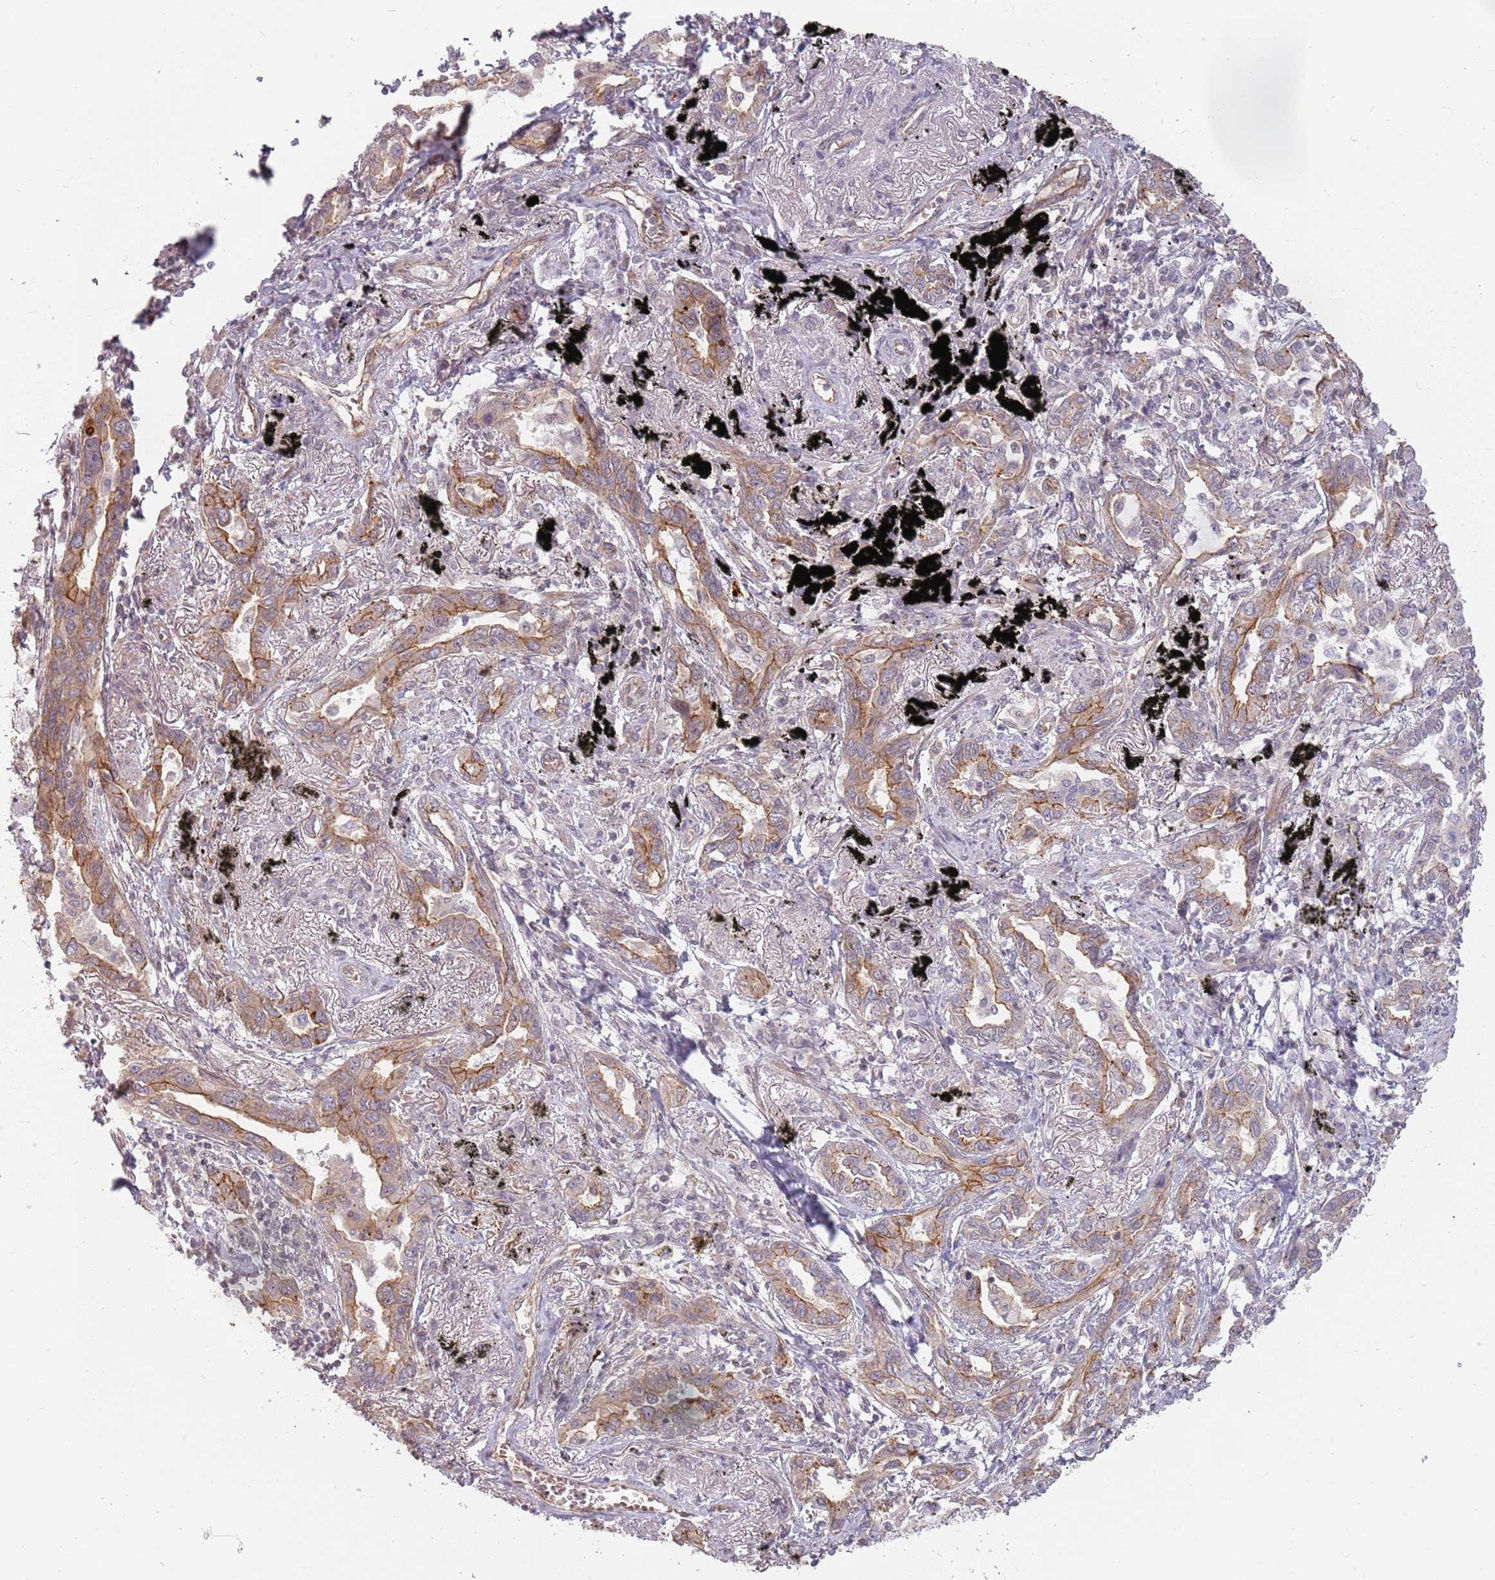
{"staining": {"intensity": "moderate", "quantity": "25%-75%", "location": "cytoplasmic/membranous"}, "tissue": "lung cancer", "cell_type": "Tumor cells", "image_type": "cancer", "snomed": [{"axis": "morphology", "description": "Adenocarcinoma, NOS"}, {"axis": "topography", "description": "Lung"}], "caption": "Protein analysis of adenocarcinoma (lung) tissue reveals moderate cytoplasmic/membranous staining in approximately 25%-75% of tumor cells.", "gene": "PPP1R14C", "patient": {"sex": "male", "age": 67}}